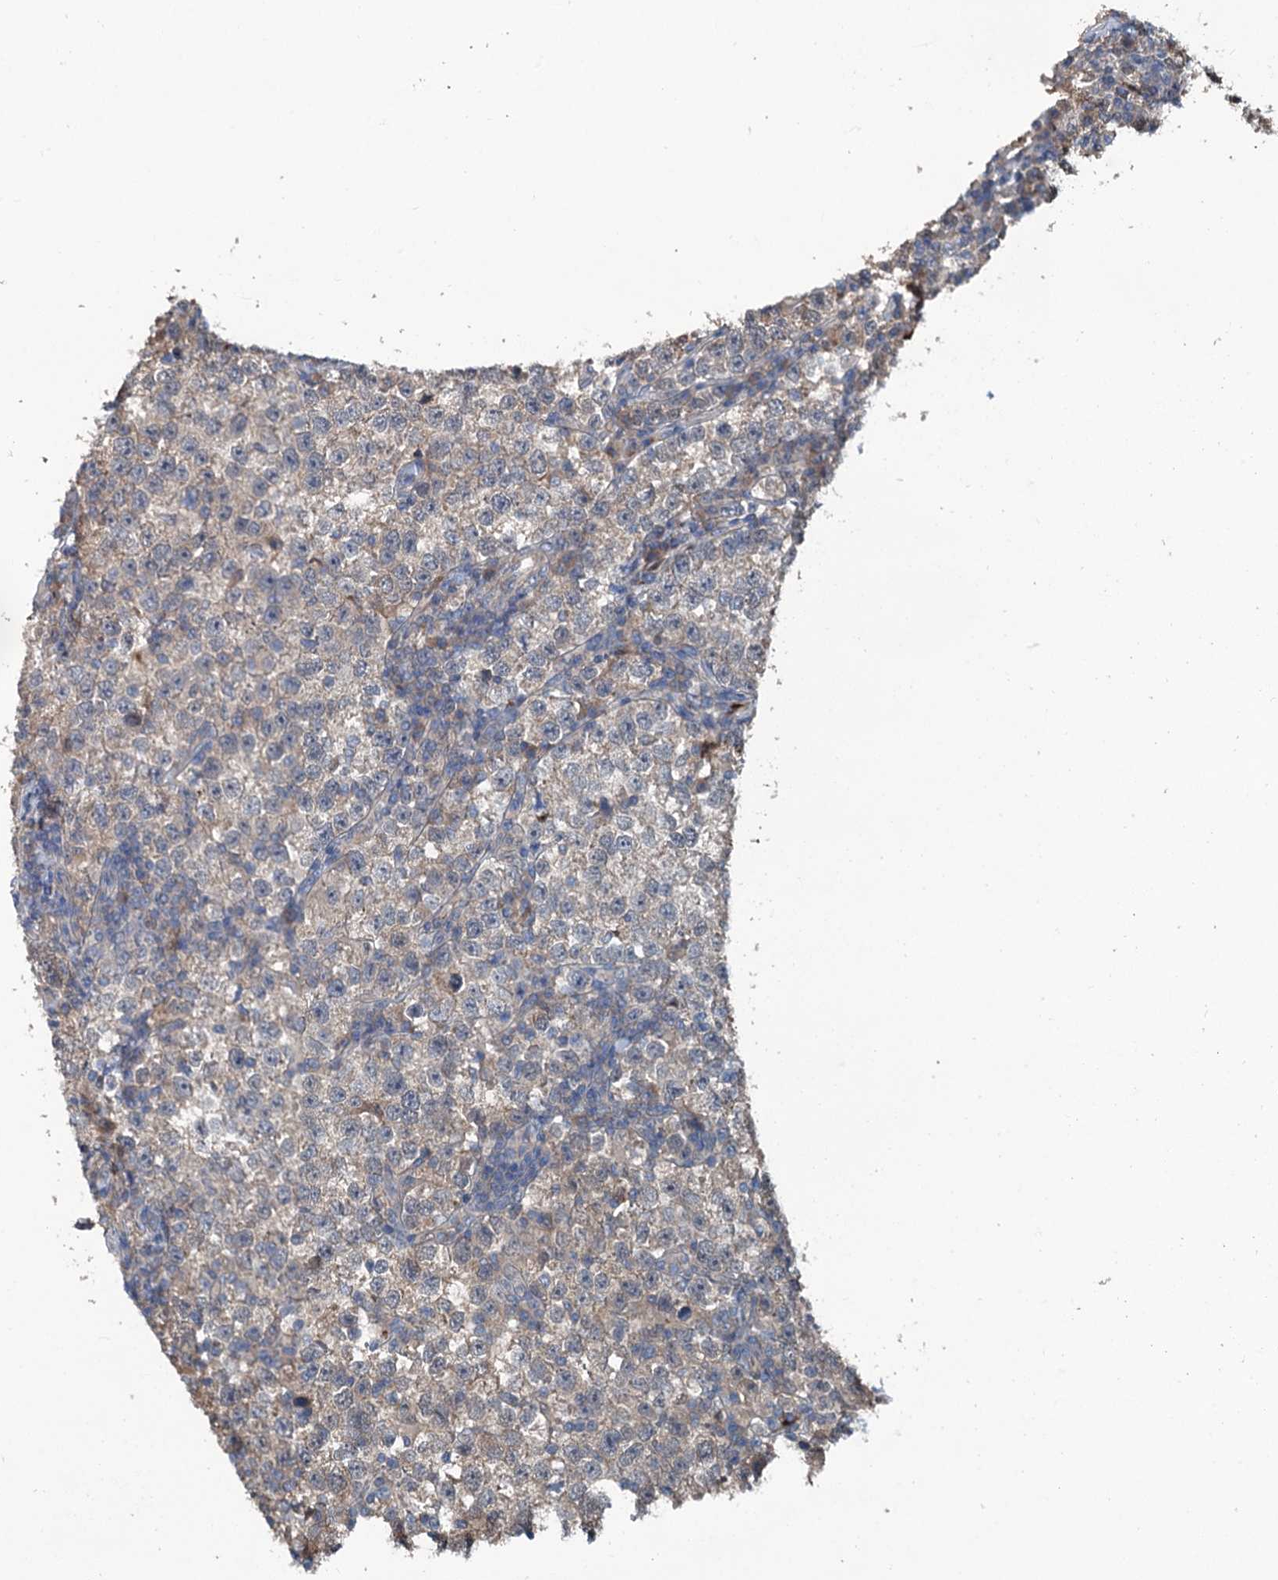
{"staining": {"intensity": "negative", "quantity": "none", "location": "none"}, "tissue": "testis cancer", "cell_type": "Tumor cells", "image_type": "cancer", "snomed": [{"axis": "morphology", "description": "Normal tissue, NOS"}, {"axis": "morphology", "description": "Seminoma, NOS"}, {"axis": "topography", "description": "Testis"}], "caption": "A high-resolution micrograph shows immunohistochemistry staining of testis seminoma, which demonstrates no significant positivity in tumor cells.", "gene": "TEDC1", "patient": {"sex": "male", "age": 43}}